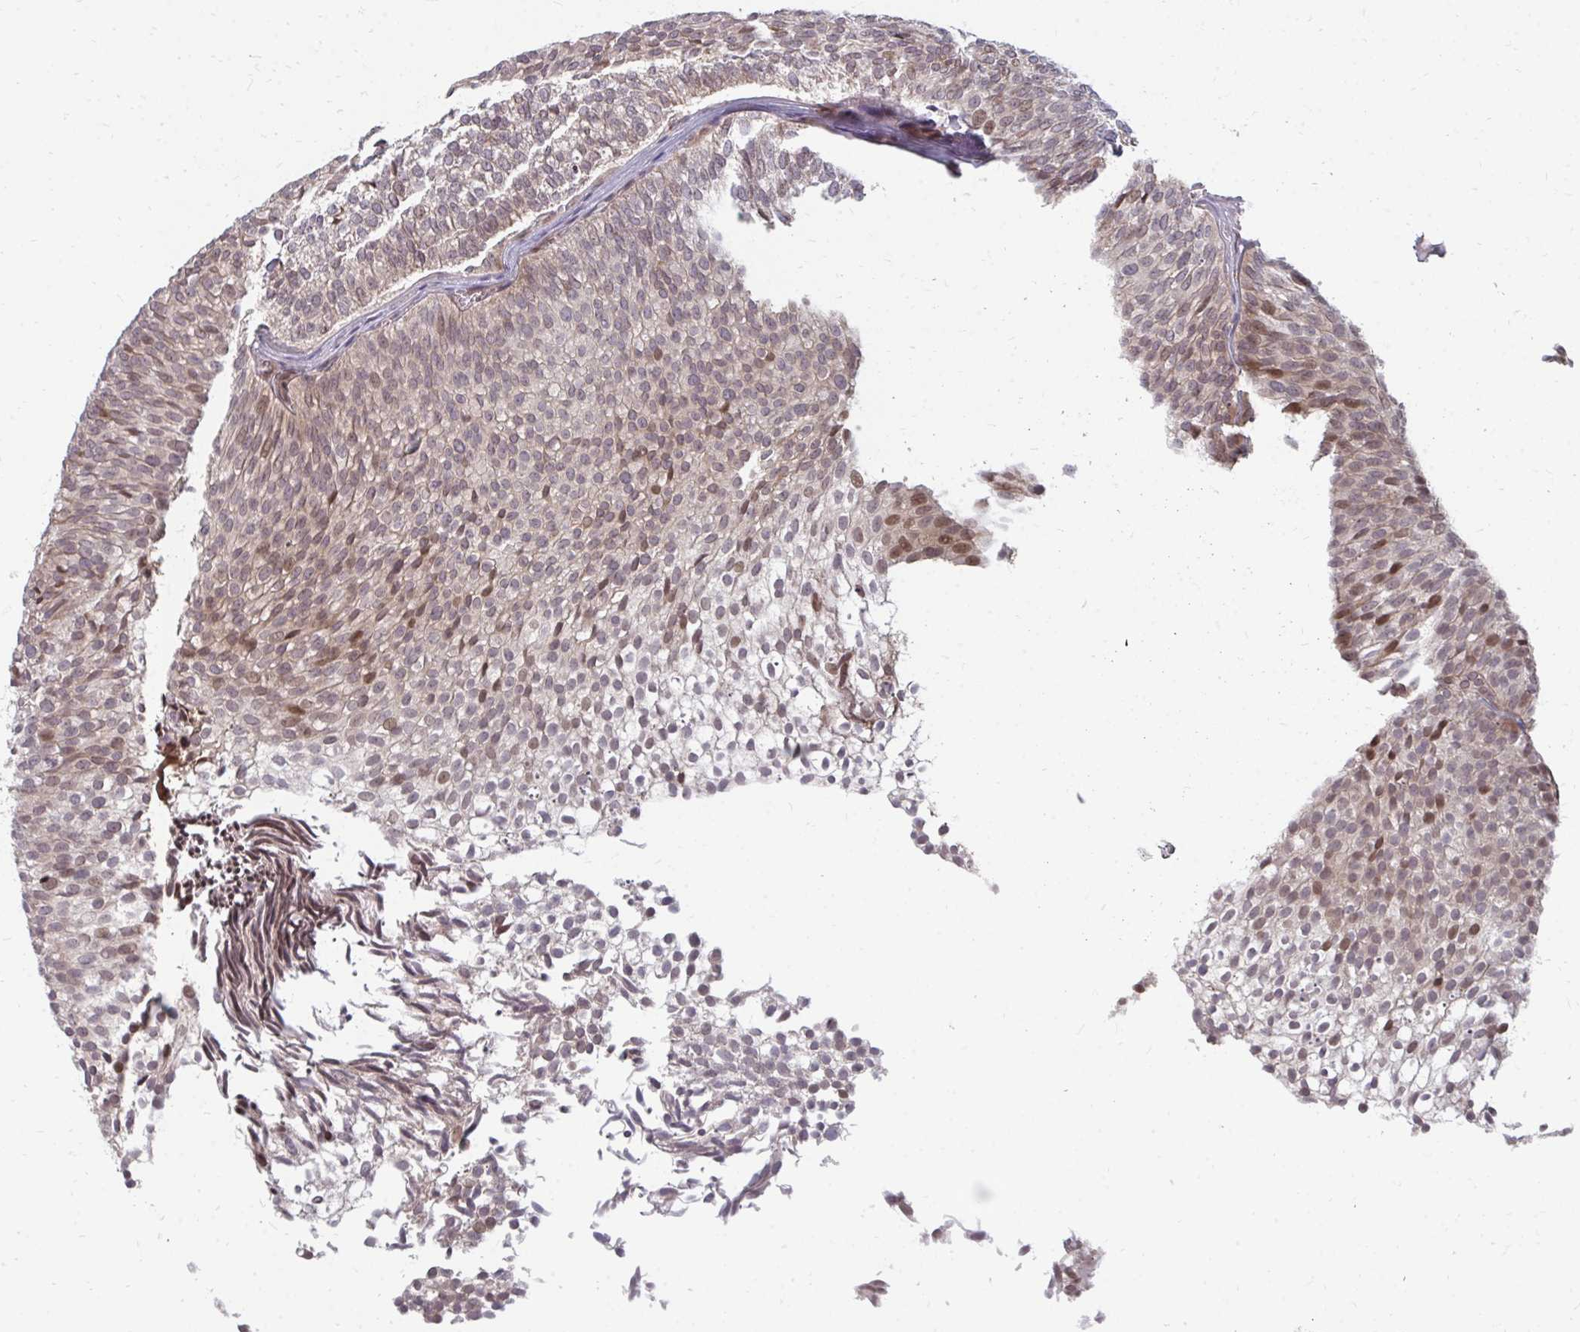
{"staining": {"intensity": "moderate", "quantity": "<25%", "location": "nuclear"}, "tissue": "urothelial cancer", "cell_type": "Tumor cells", "image_type": "cancer", "snomed": [{"axis": "morphology", "description": "Urothelial carcinoma, Low grade"}, {"axis": "topography", "description": "Urinary bladder"}], "caption": "Immunohistochemistry image of human urothelial cancer stained for a protein (brown), which reveals low levels of moderate nuclear expression in approximately <25% of tumor cells.", "gene": "ZNF285", "patient": {"sex": "male", "age": 91}}